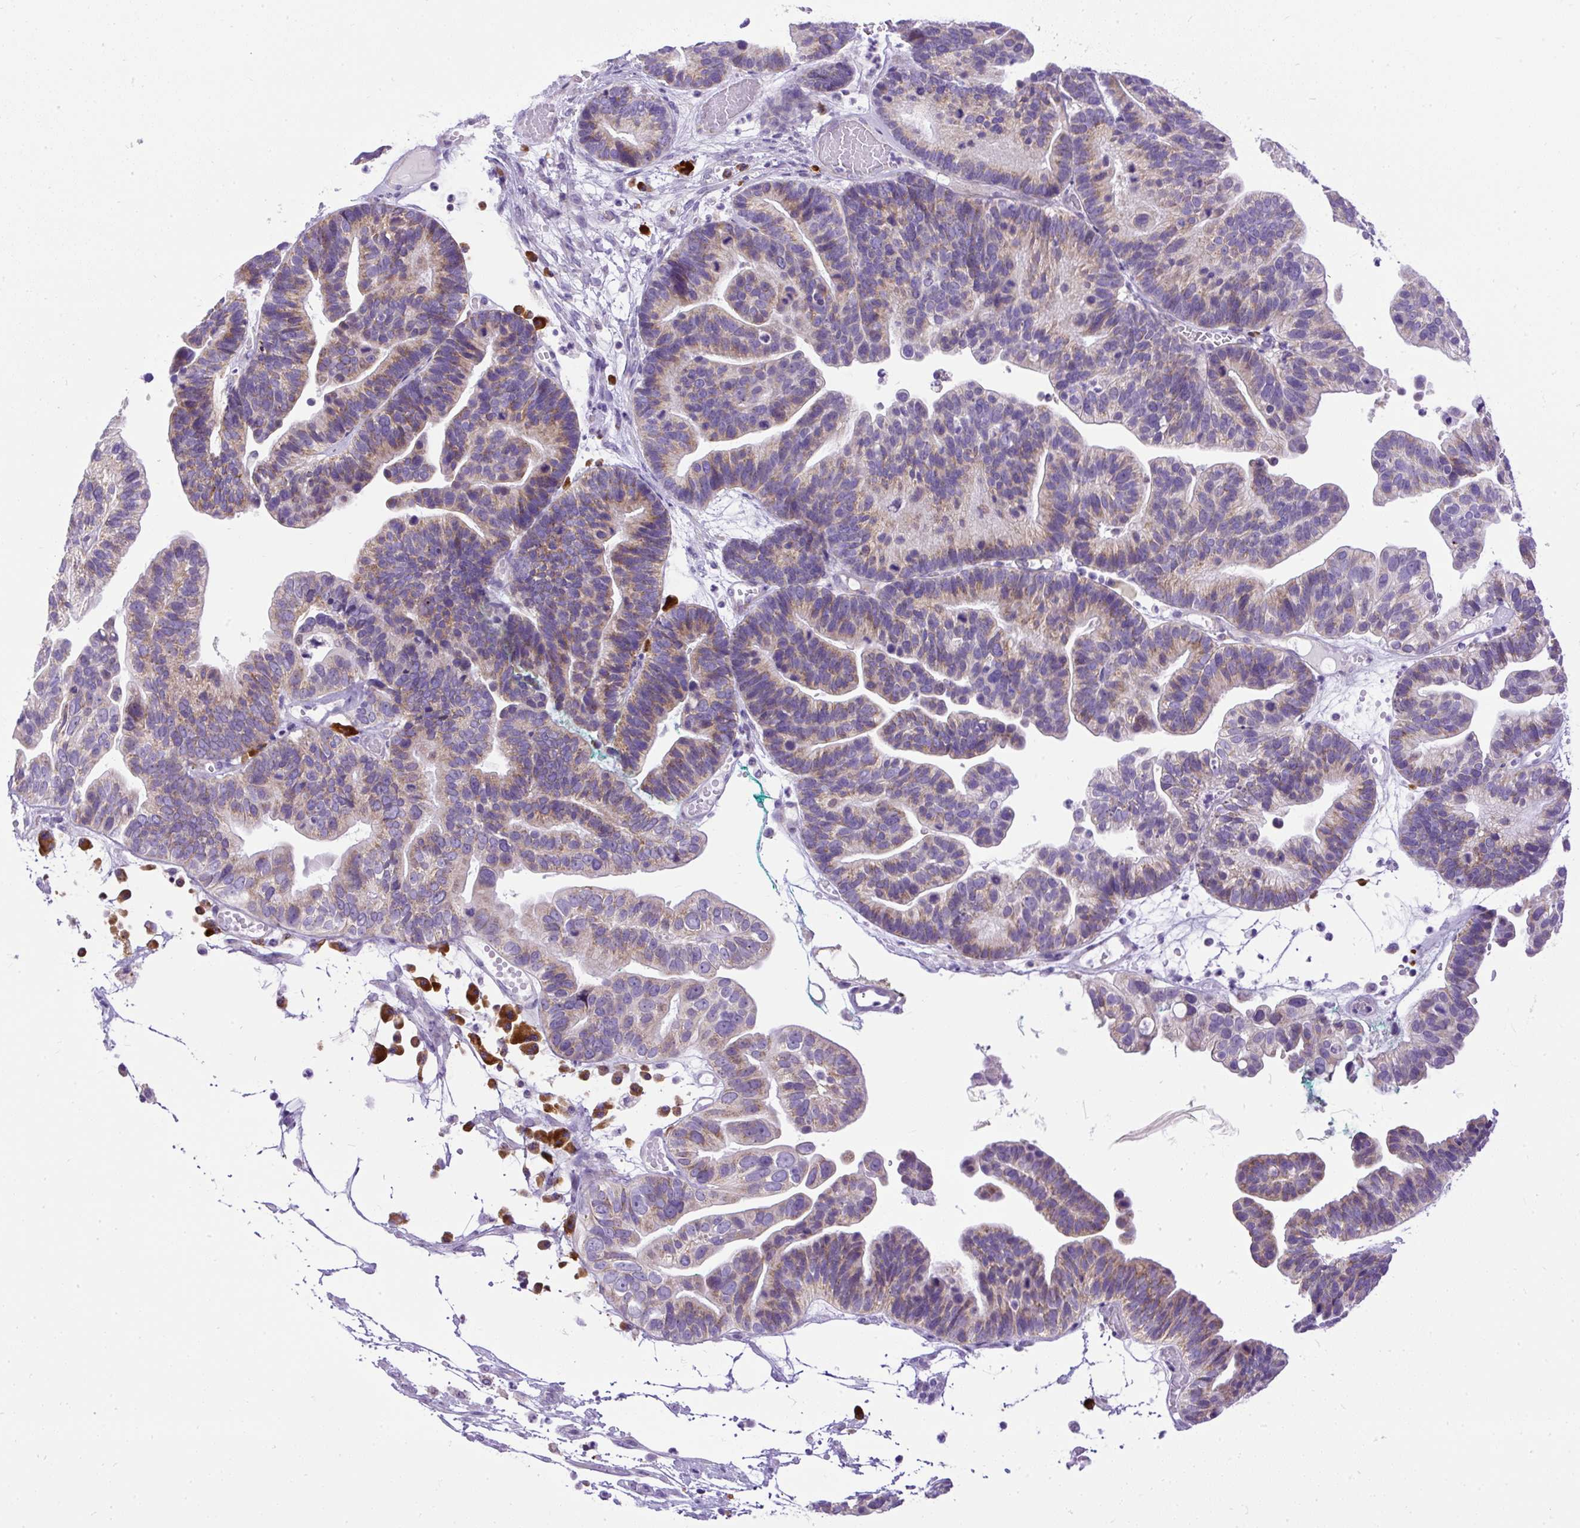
{"staining": {"intensity": "weak", "quantity": "25%-75%", "location": "cytoplasmic/membranous"}, "tissue": "ovarian cancer", "cell_type": "Tumor cells", "image_type": "cancer", "snomed": [{"axis": "morphology", "description": "Cystadenocarcinoma, serous, NOS"}, {"axis": "topography", "description": "Ovary"}], "caption": "IHC of human serous cystadenocarcinoma (ovarian) displays low levels of weak cytoplasmic/membranous positivity in about 25%-75% of tumor cells.", "gene": "SYBU", "patient": {"sex": "female", "age": 56}}